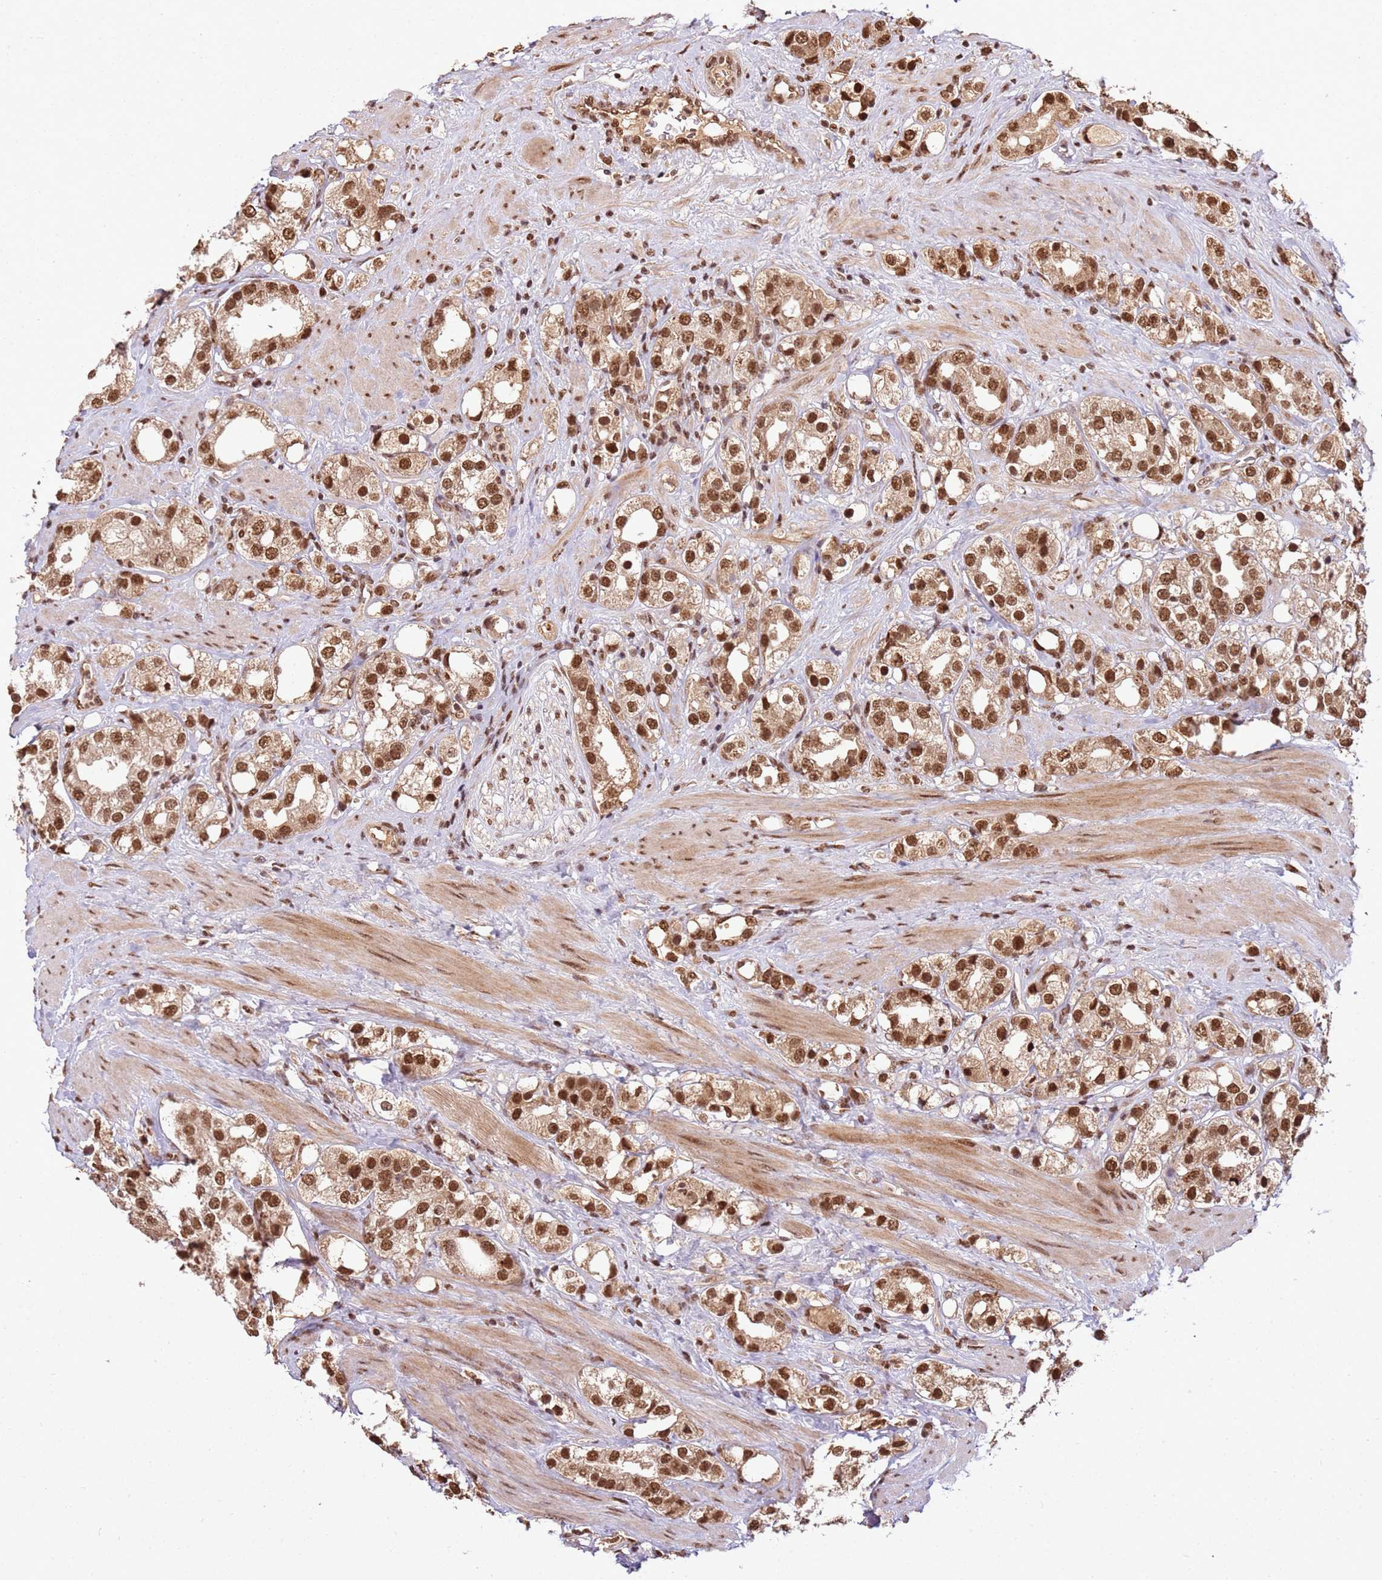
{"staining": {"intensity": "strong", "quantity": ">75%", "location": "nuclear"}, "tissue": "prostate cancer", "cell_type": "Tumor cells", "image_type": "cancer", "snomed": [{"axis": "morphology", "description": "Adenocarcinoma, NOS"}, {"axis": "topography", "description": "Prostate"}], "caption": "Brown immunohistochemical staining in human prostate cancer shows strong nuclear expression in approximately >75% of tumor cells.", "gene": "ZBTB12", "patient": {"sex": "male", "age": 79}}